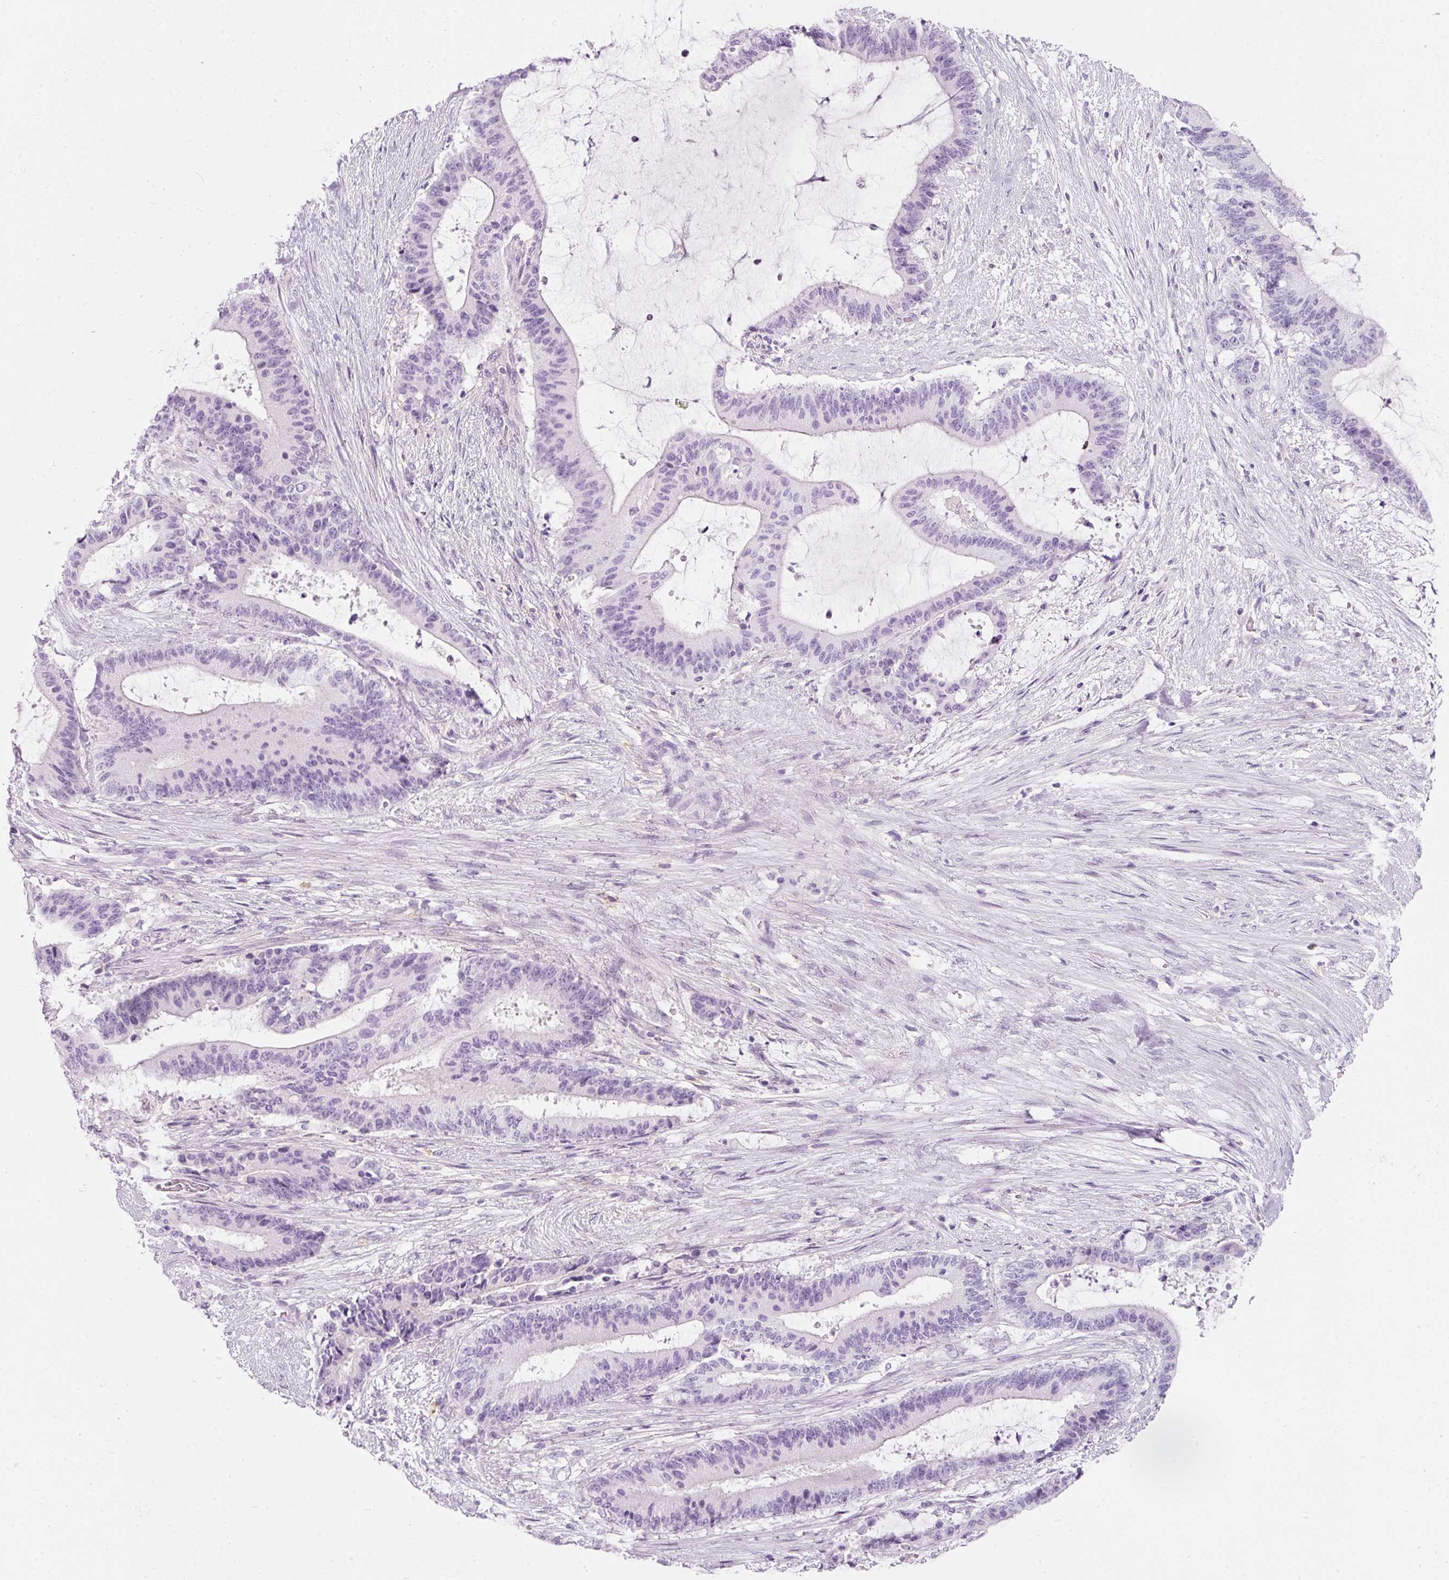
{"staining": {"intensity": "negative", "quantity": "none", "location": "none"}, "tissue": "liver cancer", "cell_type": "Tumor cells", "image_type": "cancer", "snomed": [{"axis": "morphology", "description": "Normal tissue, NOS"}, {"axis": "morphology", "description": "Cholangiocarcinoma"}, {"axis": "topography", "description": "Liver"}, {"axis": "topography", "description": "Peripheral nerve tissue"}], "caption": "Immunohistochemistry histopathology image of neoplastic tissue: liver cancer stained with DAB (3,3'-diaminobenzidine) exhibits no significant protein positivity in tumor cells.", "gene": "DNM1", "patient": {"sex": "female", "age": 73}}